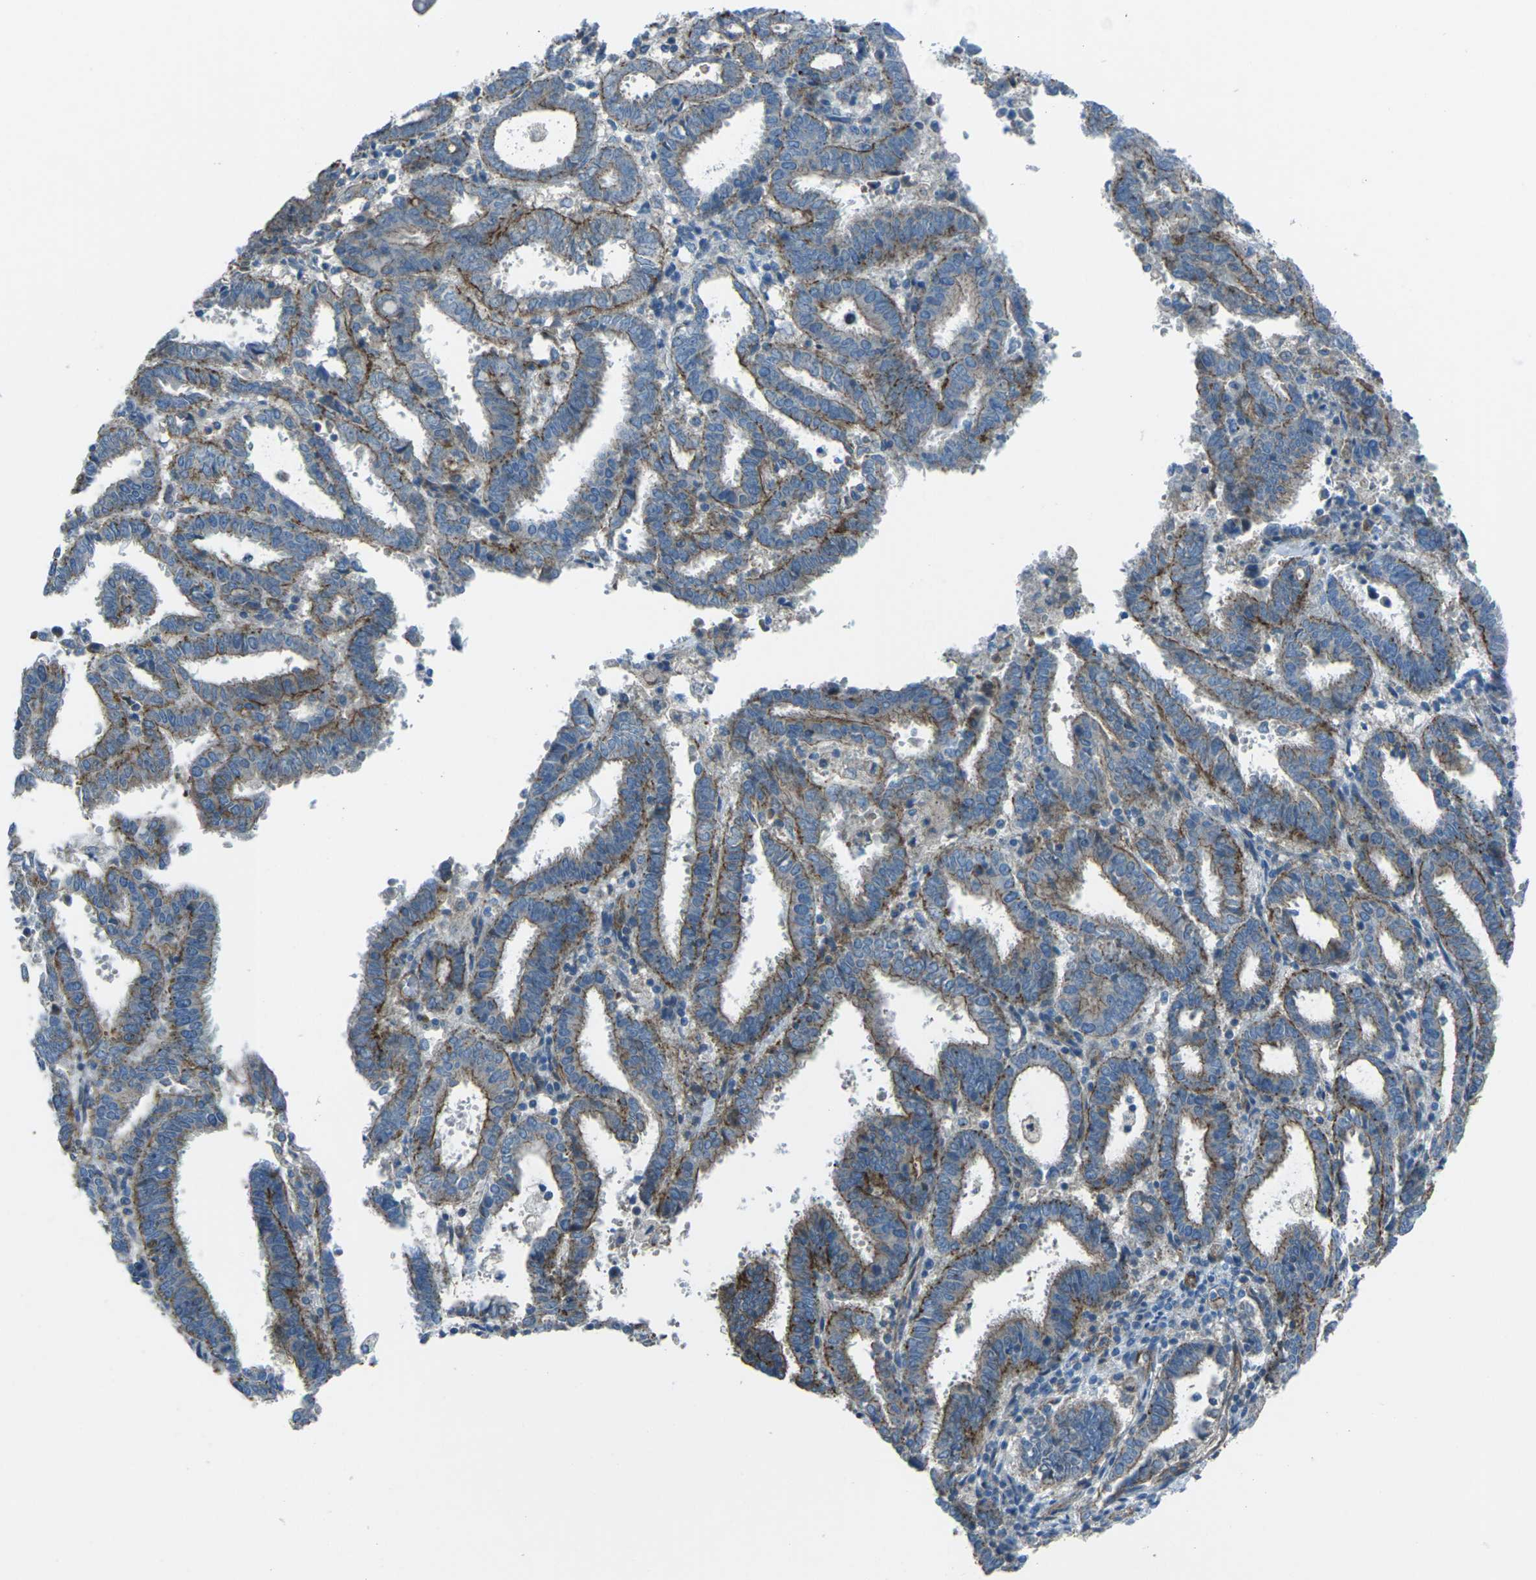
{"staining": {"intensity": "negative", "quantity": "none", "location": "none"}, "tissue": "endometrial cancer", "cell_type": "Tumor cells", "image_type": "cancer", "snomed": [{"axis": "morphology", "description": "Adenocarcinoma, NOS"}, {"axis": "topography", "description": "Uterus"}], "caption": "Protein analysis of endometrial cancer displays no significant expression in tumor cells. (DAB (3,3'-diaminobenzidine) IHC, high magnification).", "gene": "UTRN", "patient": {"sex": "female", "age": 83}}